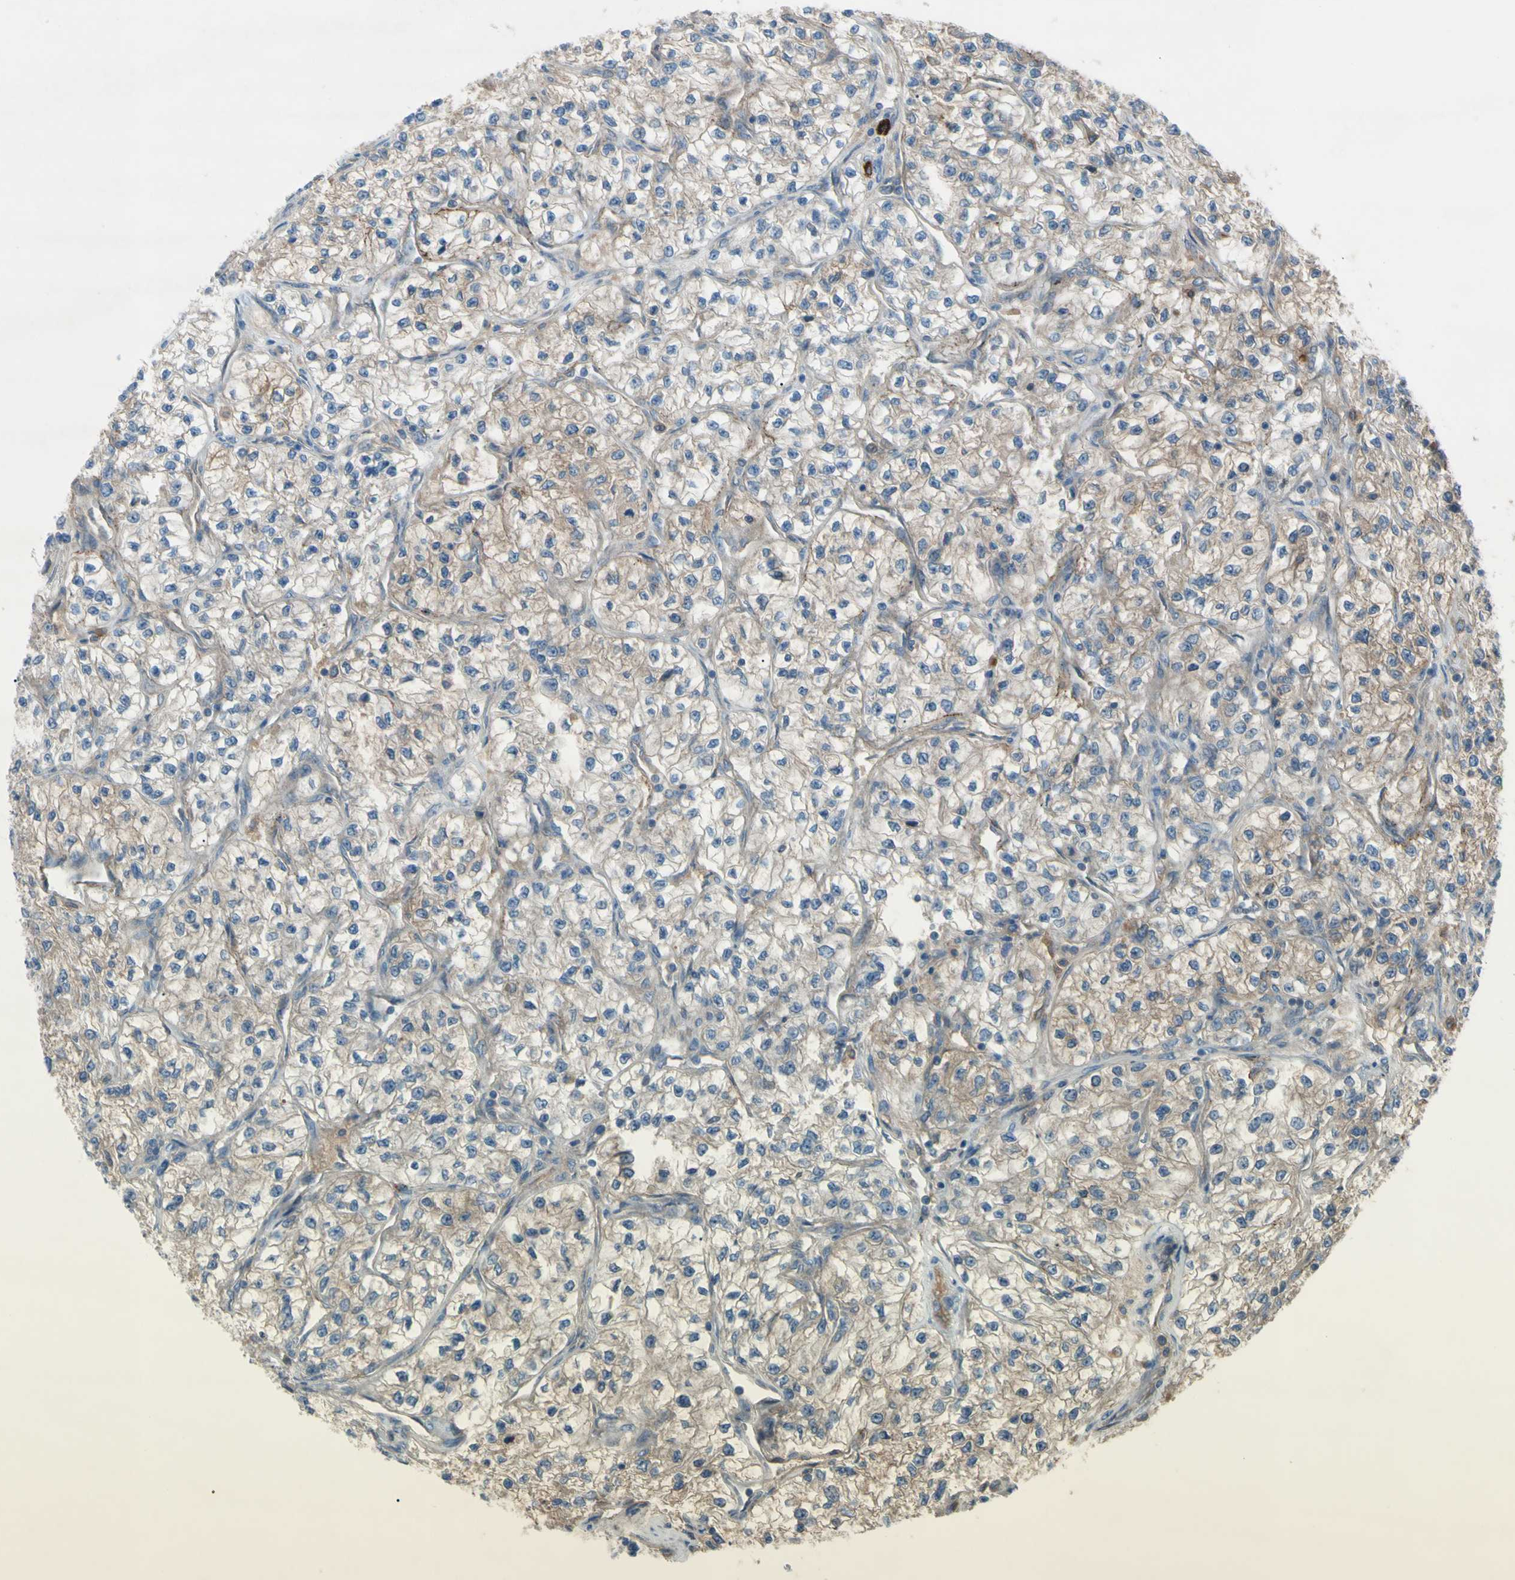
{"staining": {"intensity": "weak", "quantity": "<25%", "location": "cytoplasmic/membranous"}, "tissue": "renal cancer", "cell_type": "Tumor cells", "image_type": "cancer", "snomed": [{"axis": "morphology", "description": "Adenocarcinoma, NOS"}, {"axis": "topography", "description": "Kidney"}], "caption": "DAB (3,3'-diaminobenzidine) immunohistochemical staining of human adenocarcinoma (renal) displays no significant staining in tumor cells.", "gene": "ATRN", "patient": {"sex": "female", "age": 57}}